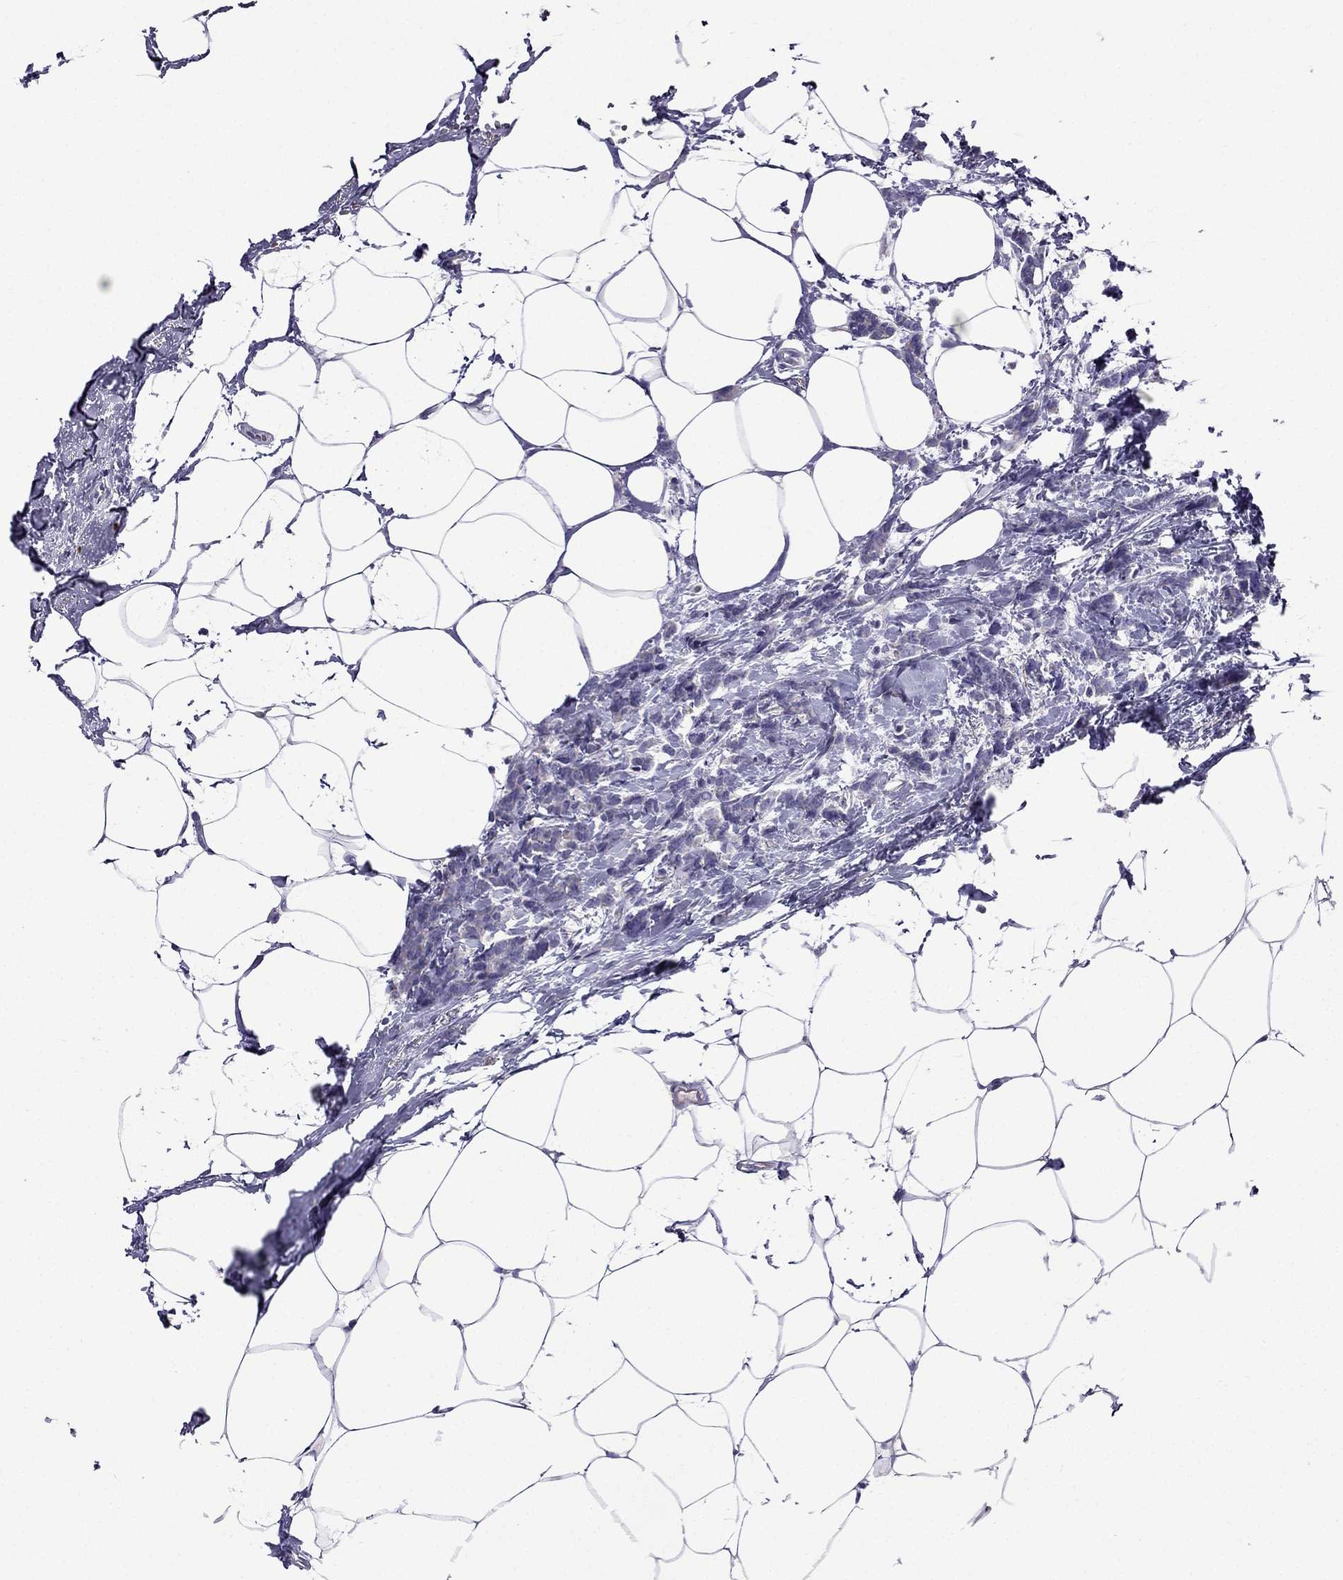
{"staining": {"intensity": "negative", "quantity": "none", "location": "none"}, "tissue": "breast cancer", "cell_type": "Tumor cells", "image_type": "cancer", "snomed": [{"axis": "morphology", "description": "Duct carcinoma"}, {"axis": "topography", "description": "Breast"}], "caption": "This is a photomicrograph of immunohistochemistry staining of breast cancer, which shows no expression in tumor cells.", "gene": "DSC1", "patient": {"sex": "female", "age": 40}}